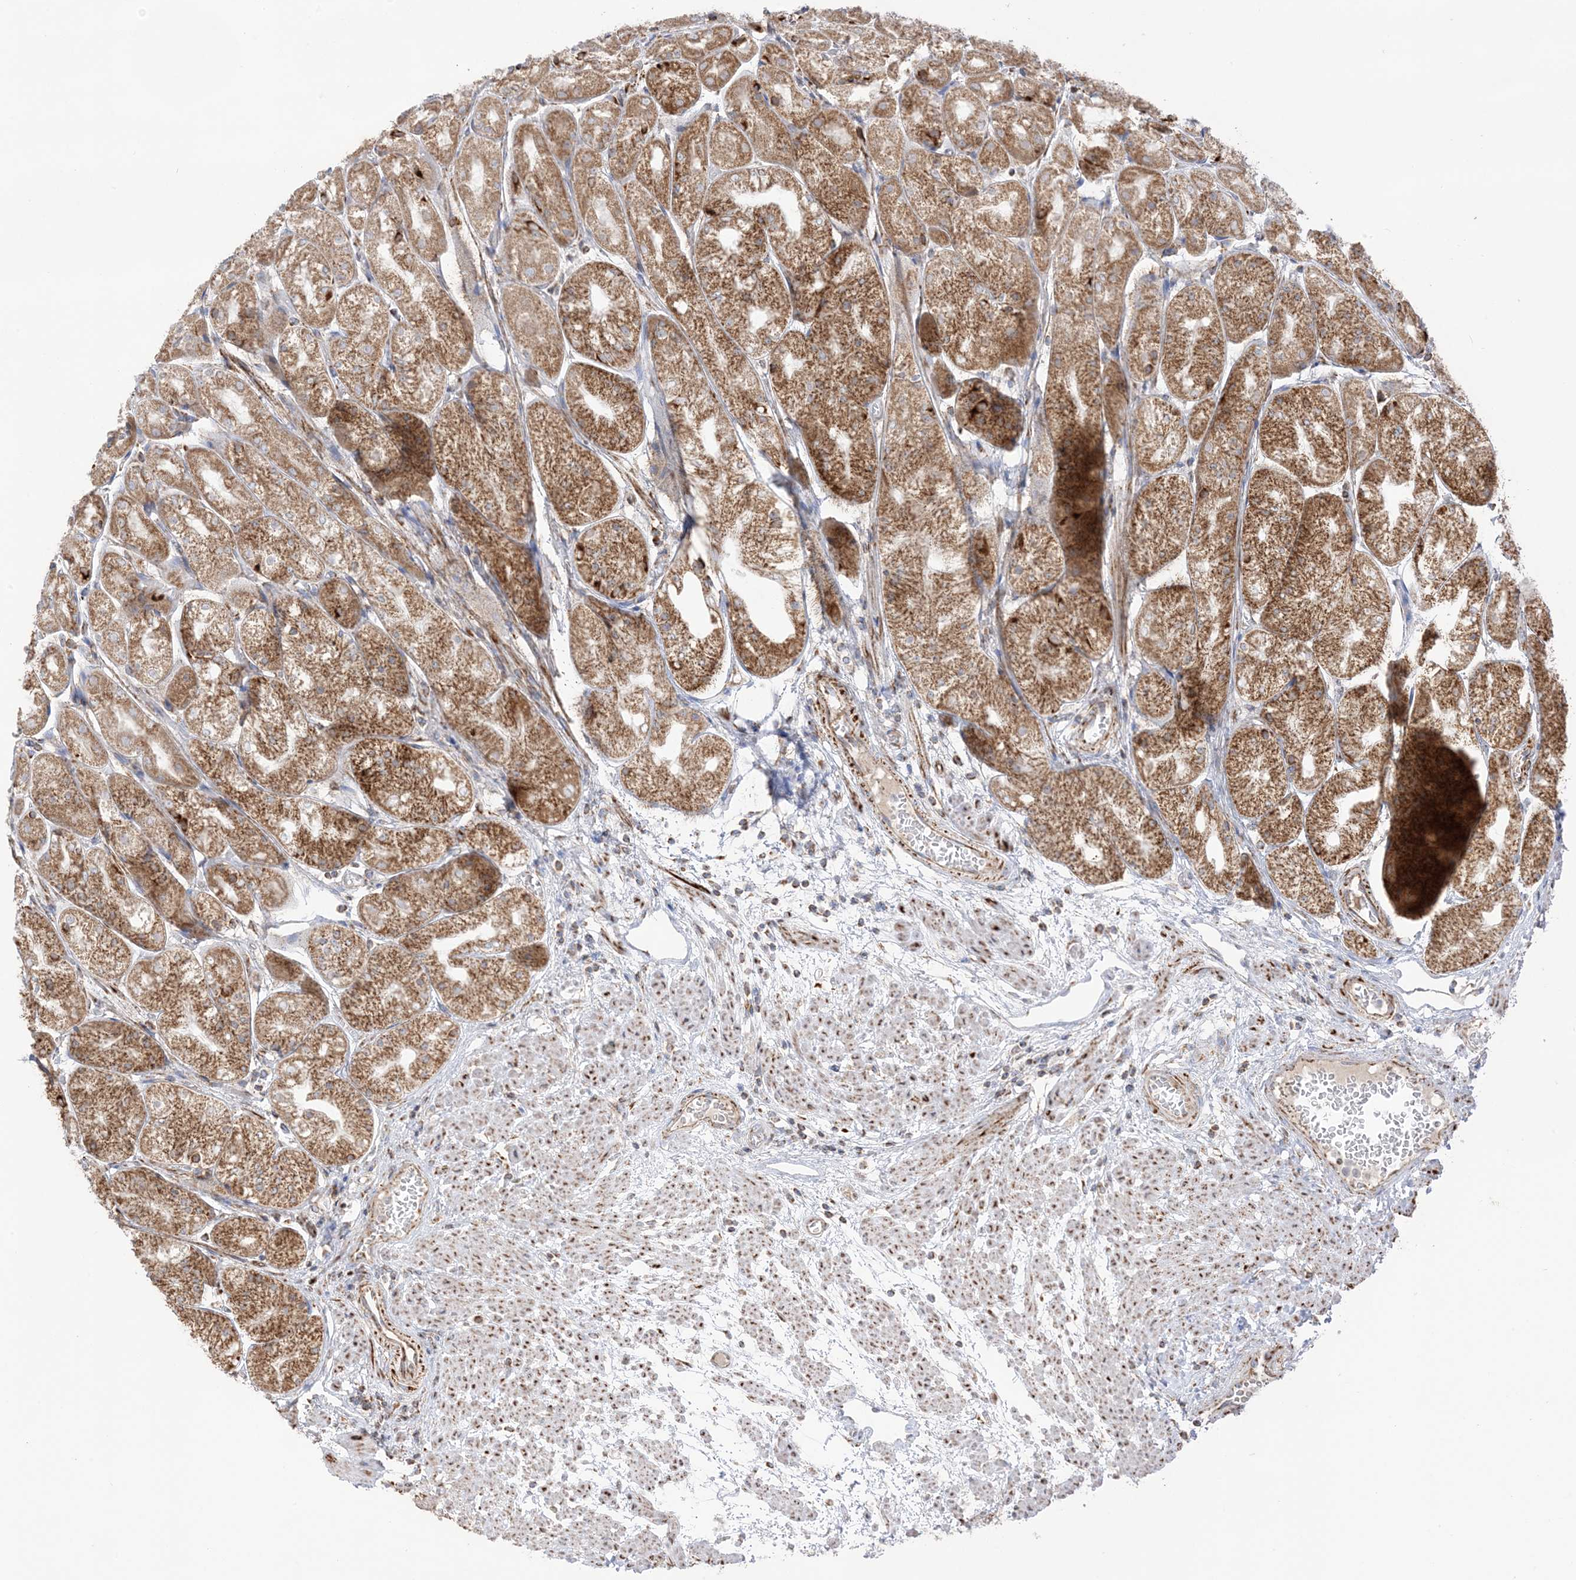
{"staining": {"intensity": "moderate", "quantity": ">75%", "location": "cytoplasmic/membranous"}, "tissue": "stomach", "cell_type": "Glandular cells", "image_type": "normal", "snomed": [{"axis": "morphology", "description": "Normal tissue, NOS"}, {"axis": "topography", "description": "Stomach, upper"}], "caption": "Human stomach stained with a brown dye demonstrates moderate cytoplasmic/membranous positive staining in about >75% of glandular cells.", "gene": "SLC25A12", "patient": {"sex": "male", "age": 72}}